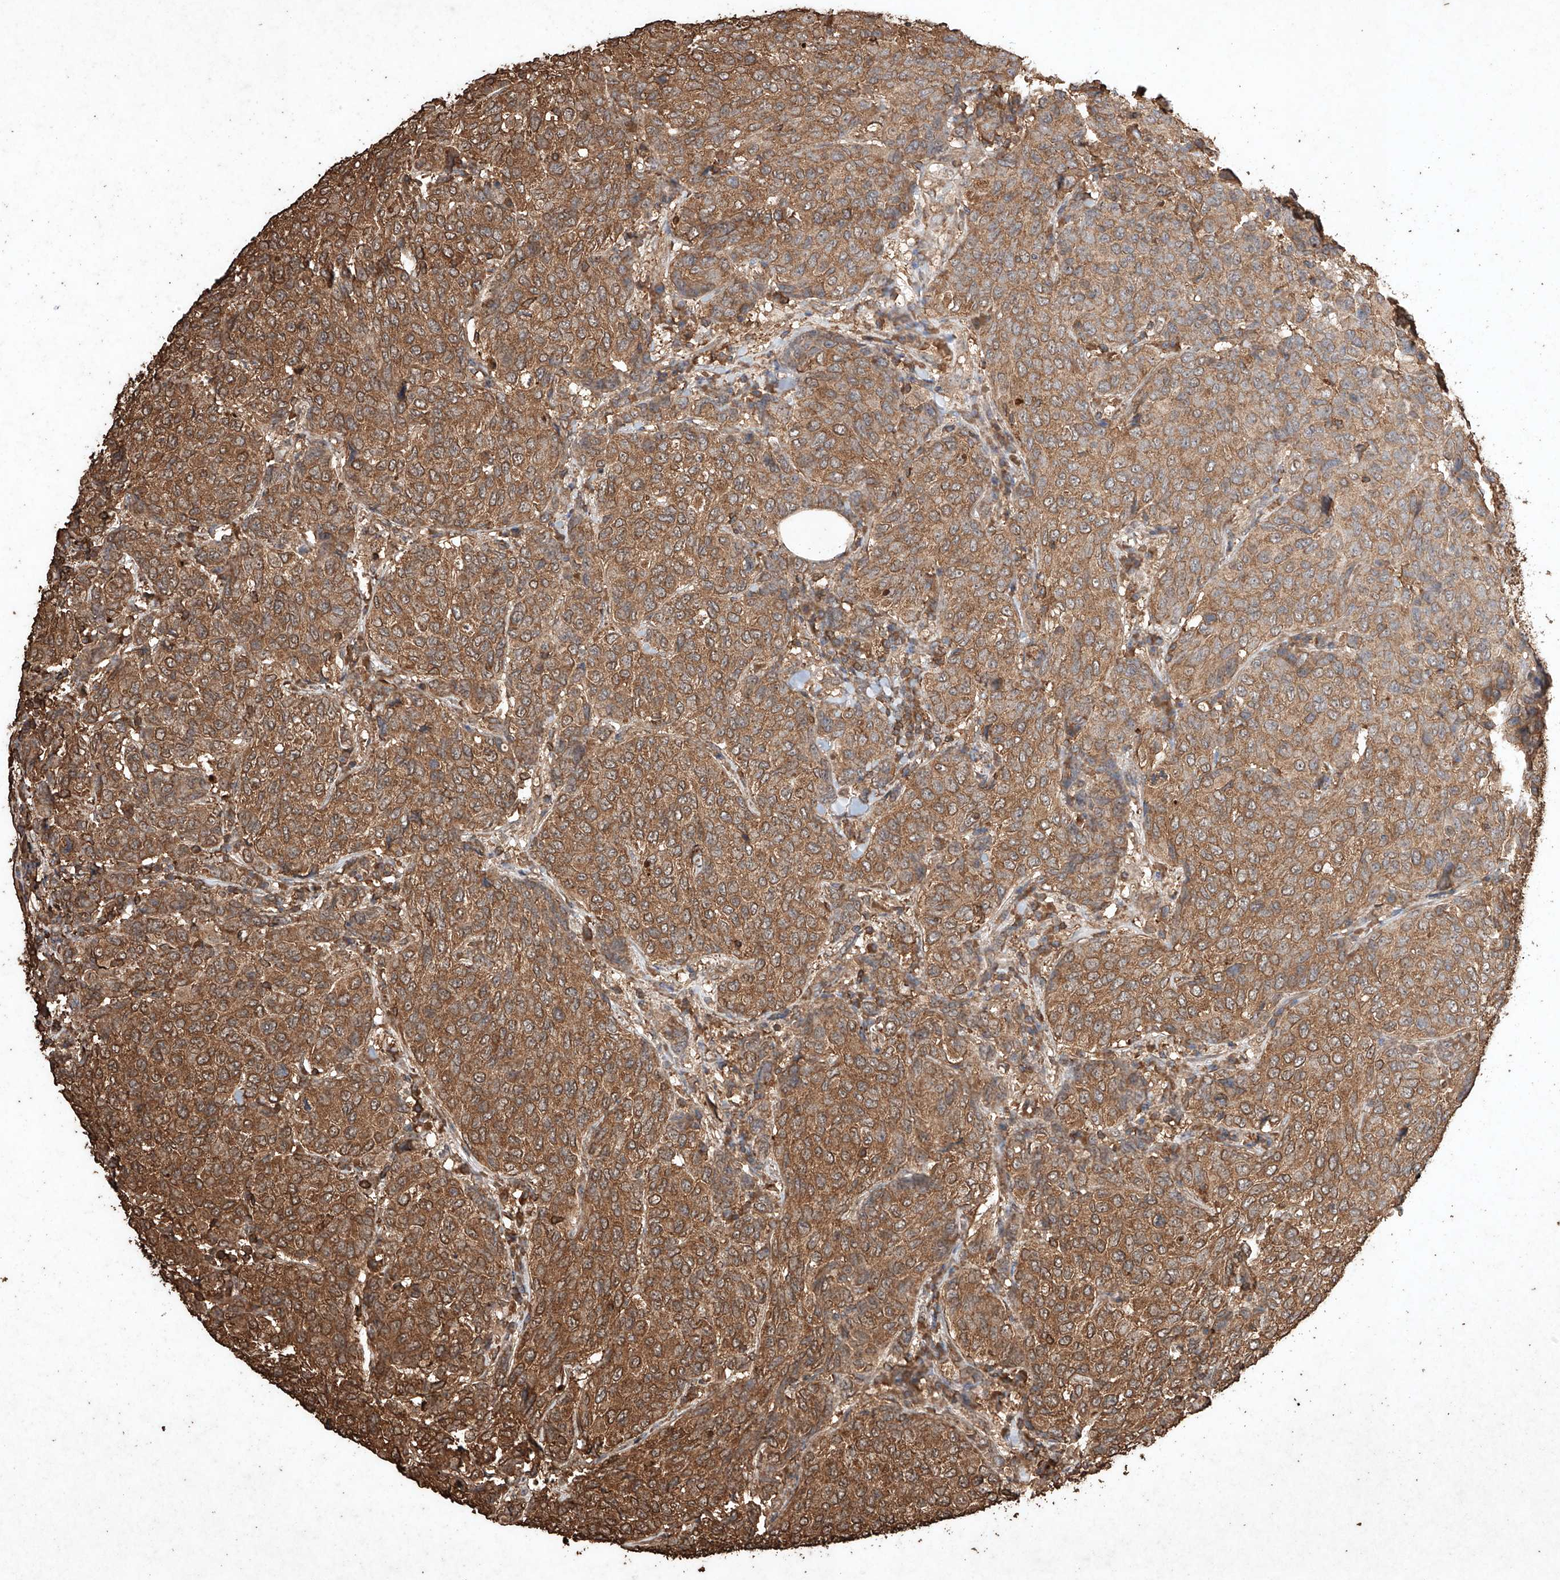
{"staining": {"intensity": "strong", "quantity": ">75%", "location": "cytoplasmic/membranous"}, "tissue": "breast cancer", "cell_type": "Tumor cells", "image_type": "cancer", "snomed": [{"axis": "morphology", "description": "Duct carcinoma"}, {"axis": "topography", "description": "Breast"}], "caption": "DAB immunohistochemical staining of breast cancer (infiltrating ductal carcinoma) reveals strong cytoplasmic/membranous protein positivity in approximately >75% of tumor cells.", "gene": "M6PR", "patient": {"sex": "female", "age": 55}}